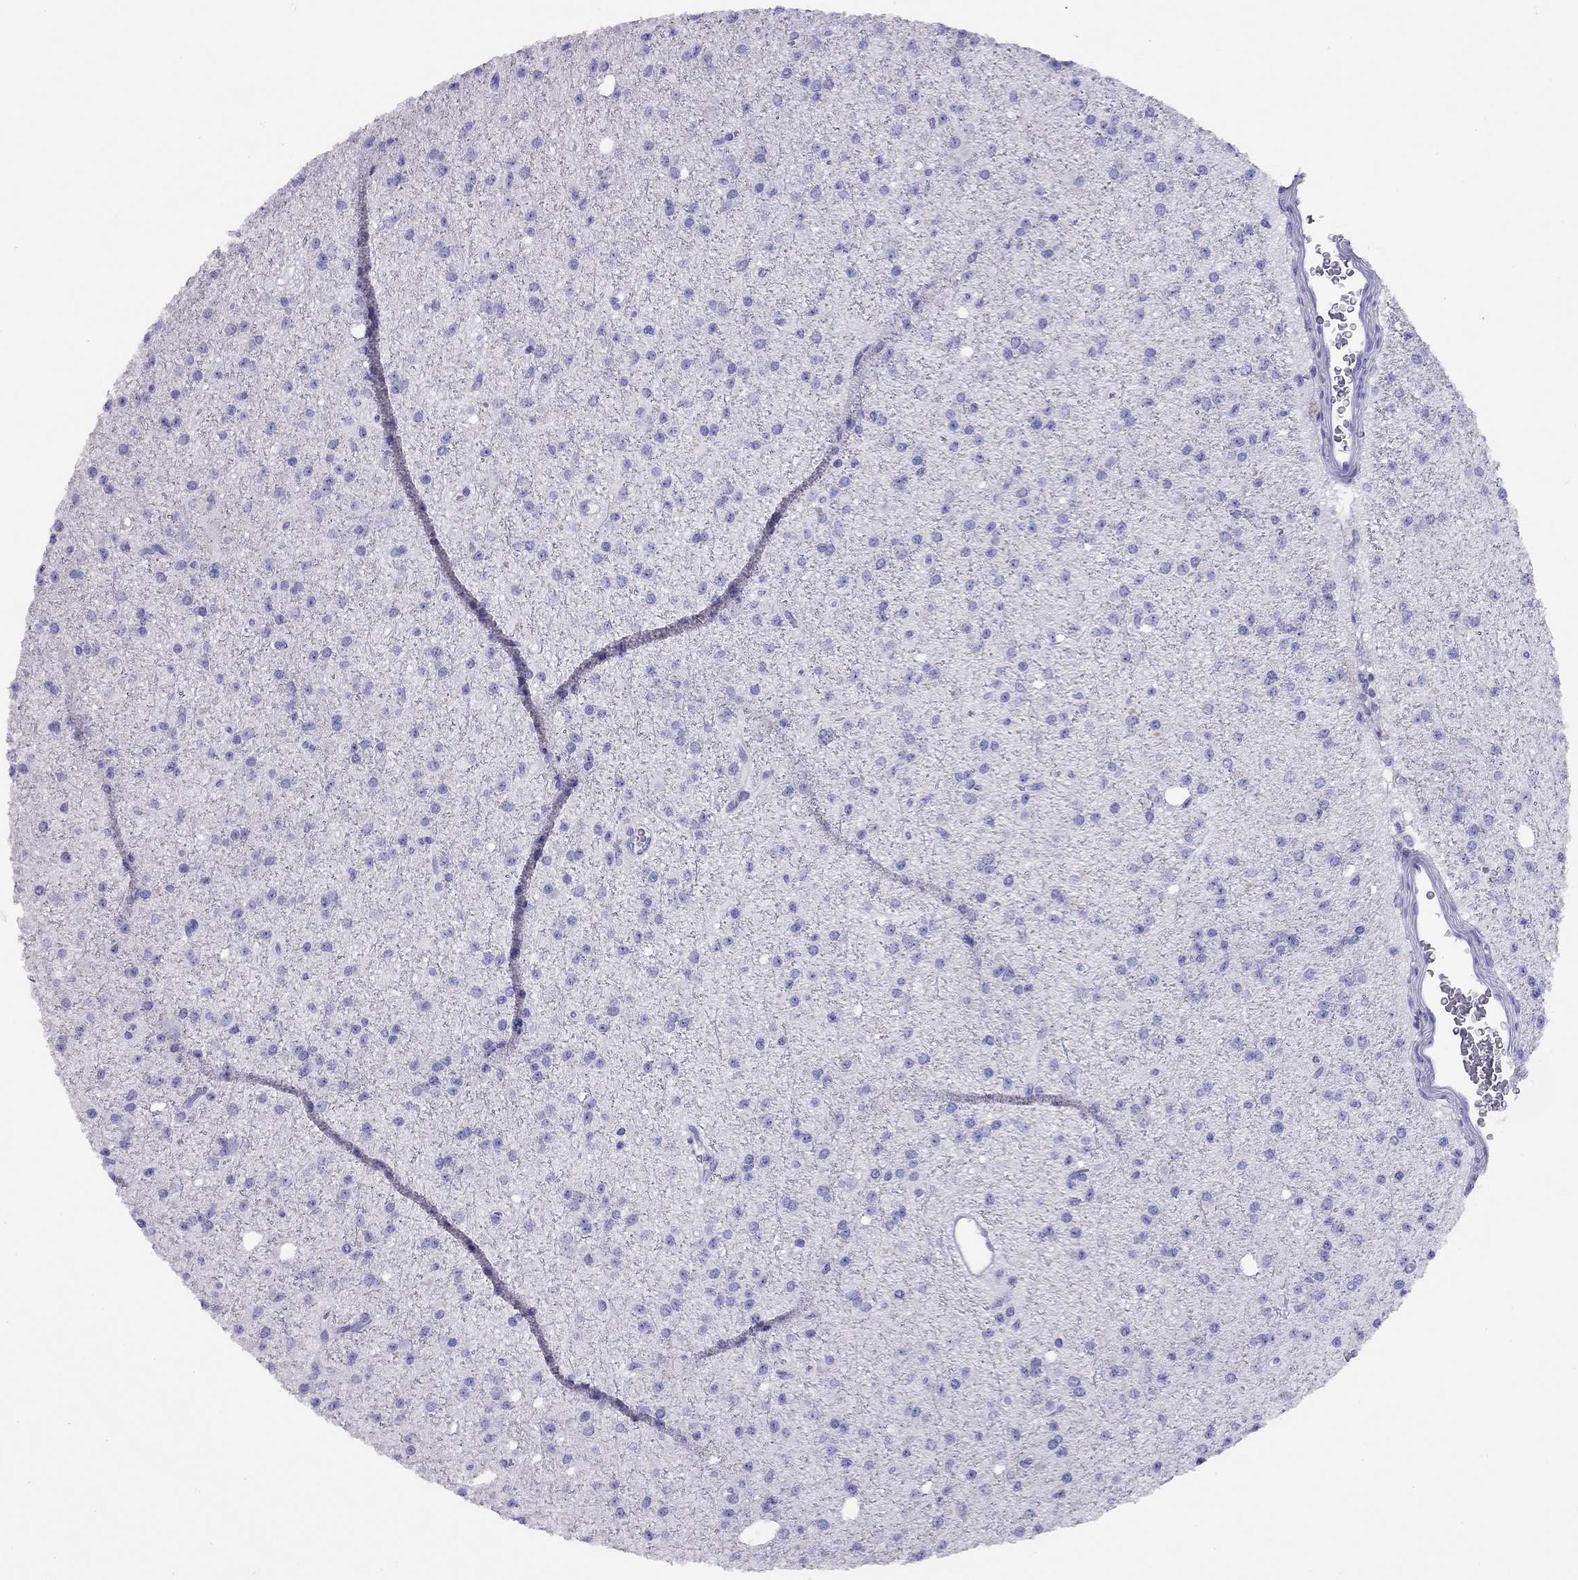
{"staining": {"intensity": "negative", "quantity": "none", "location": "none"}, "tissue": "glioma", "cell_type": "Tumor cells", "image_type": "cancer", "snomed": [{"axis": "morphology", "description": "Glioma, malignant, Low grade"}, {"axis": "topography", "description": "Brain"}], "caption": "This is a micrograph of IHC staining of malignant glioma (low-grade), which shows no staining in tumor cells.", "gene": "LRIT2", "patient": {"sex": "male", "age": 27}}